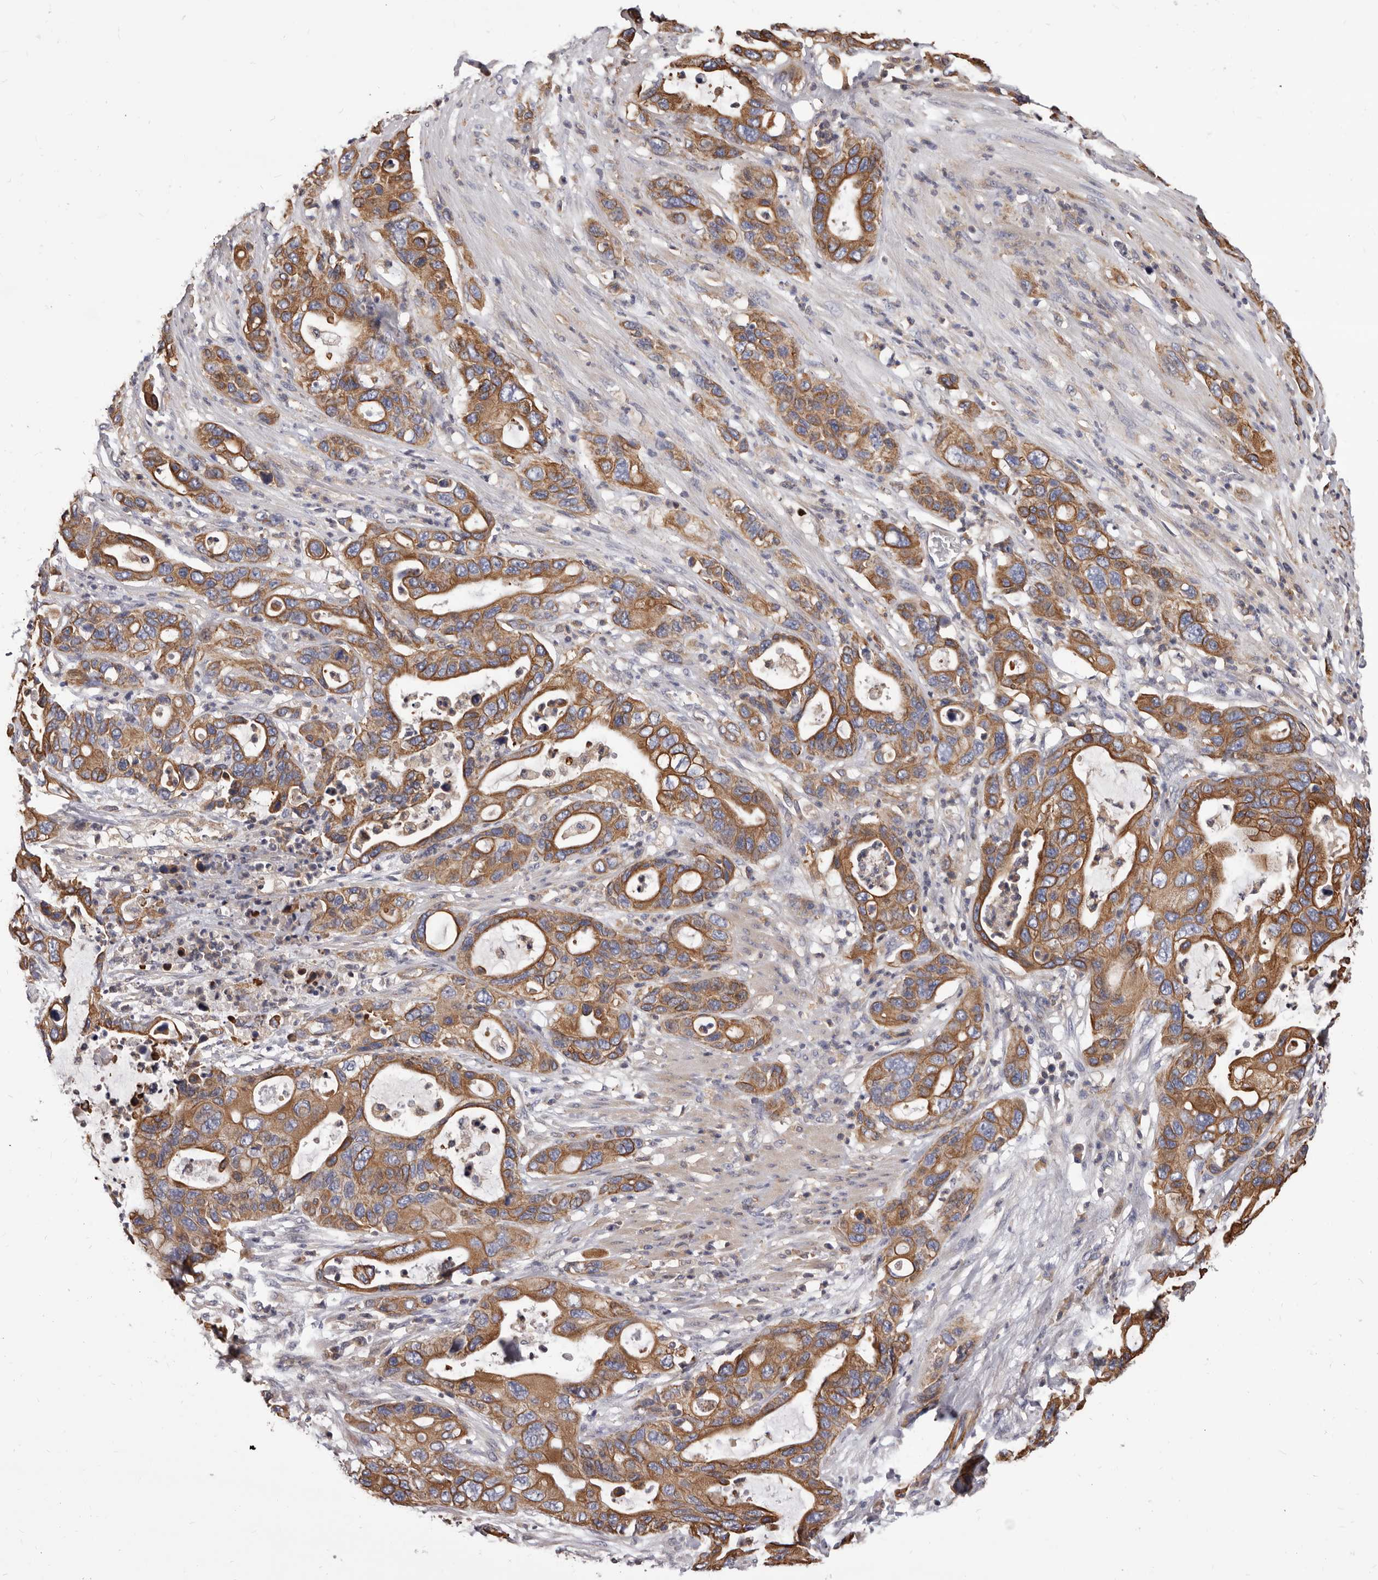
{"staining": {"intensity": "moderate", "quantity": ">75%", "location": "cytoplasmic/membranous"}, "tissue": "pancreatic cancer", "cell_type": "Tumor cells", "image_type": "cancer", "snomed": [{"axis": "morphology", "description": "Adenocarcinoma, NOS"}, {"axis": "topography", "description": "Pancreas"}], "caption": "Brown immunohistochemical staining in human pancreatic adenocarcinoma displays moderate cytoplasmic/membranous positivity in about >75% of tumor cells. (DAB IHC with brightfield microscopy, high magnification).", "gene": "NIBAN1", "patient": {"sex": "female", "age": 71}}